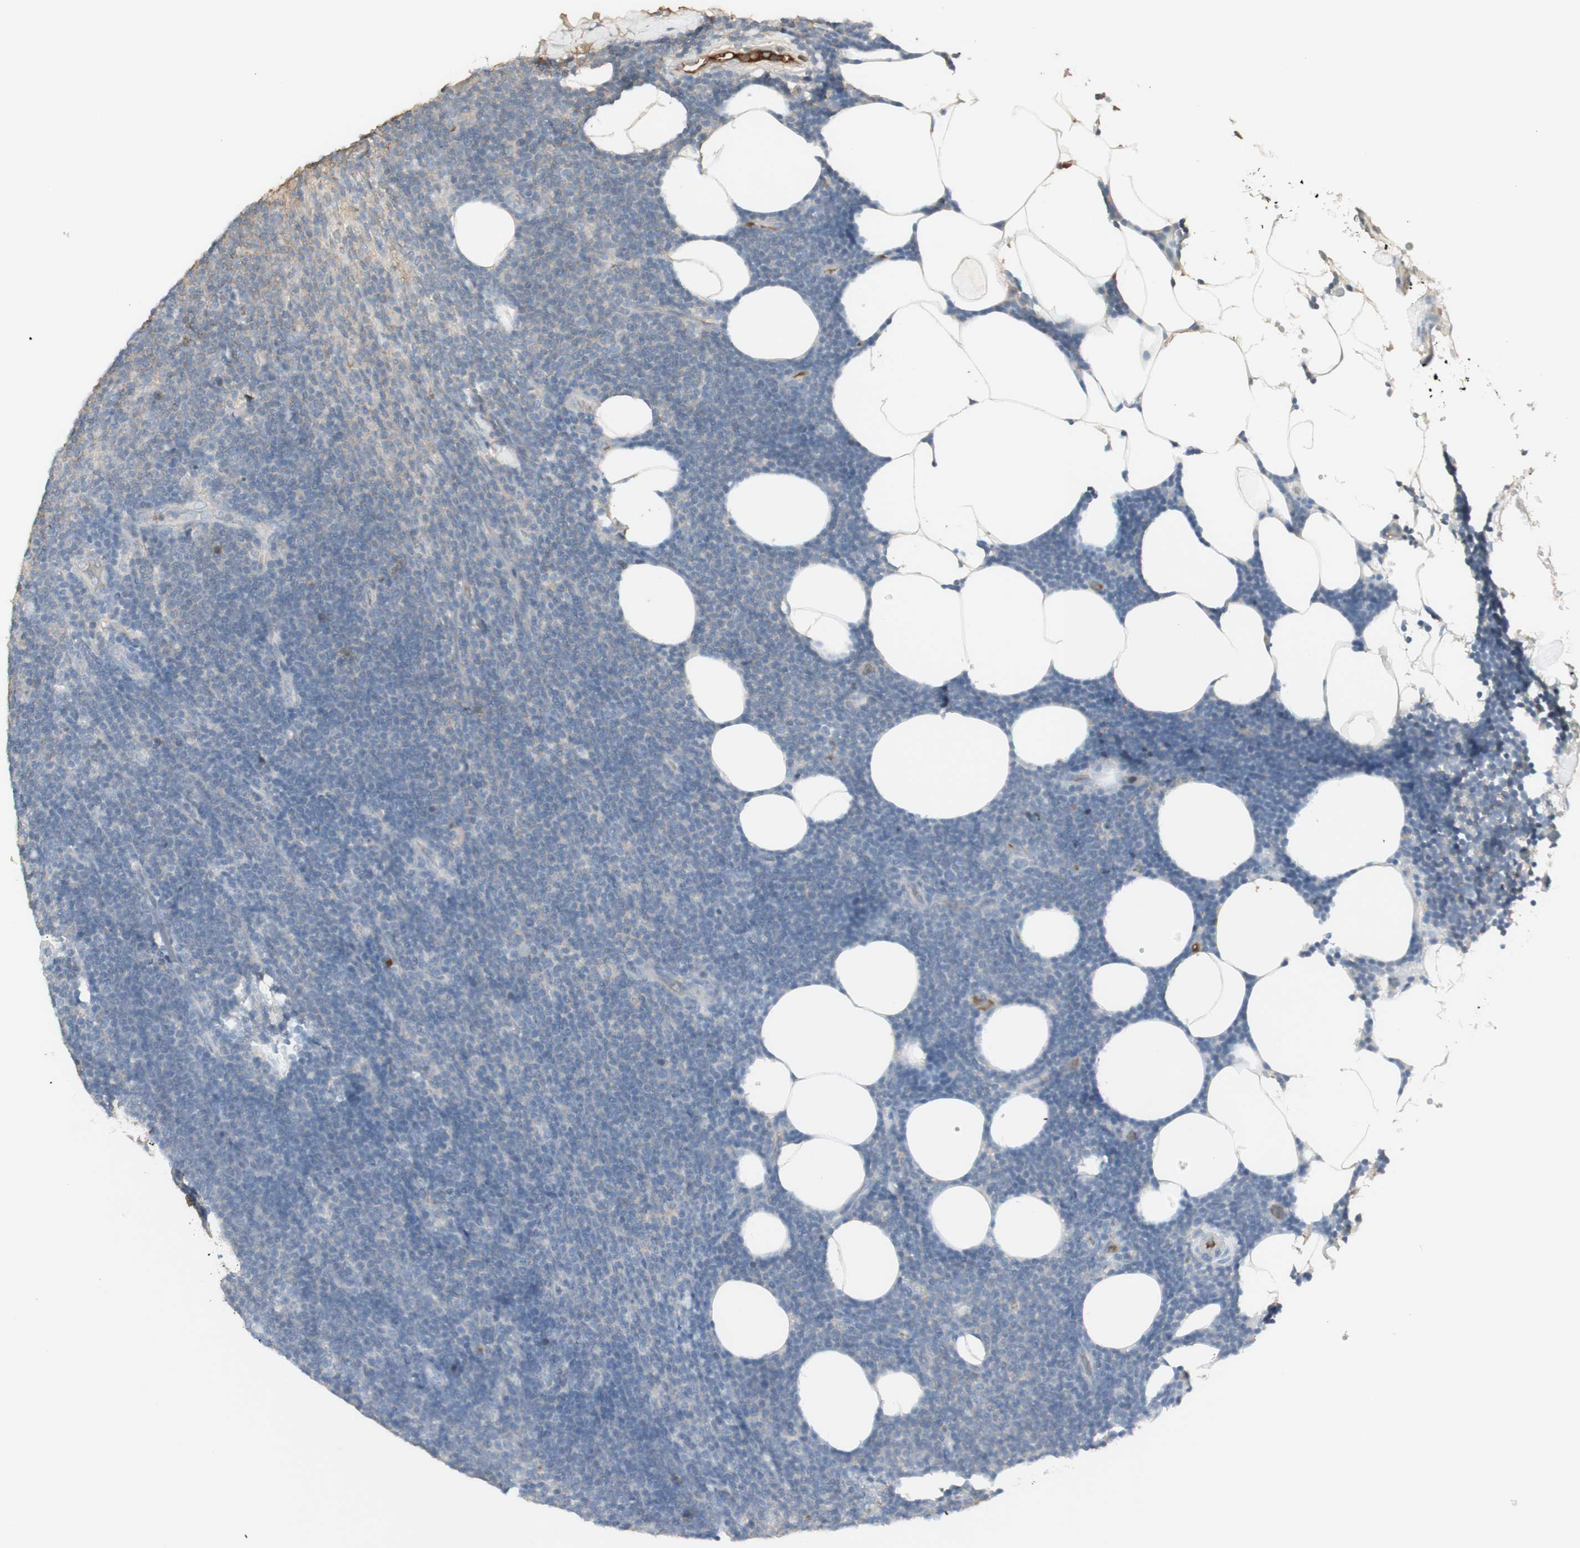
{"staining": {"intensity": "negative", "quantity": "none", "location": "none"}, "tissue": "lymphoma", "cell_type": "Tumor cells", "image_type": "cancer", "snomed": [{"axis": "morphology", "description": "Malignant lymphoma, non-Hodgkin's type, Low grade"}, {"axis": "topography", "description": "Lymph node"}], "caption": "Immunohistochemical staining of lymphoma demonstrates no significant staining in tumor cells.", "gene": "IFNG", "patient": {"sex": "male", "age": 66}}